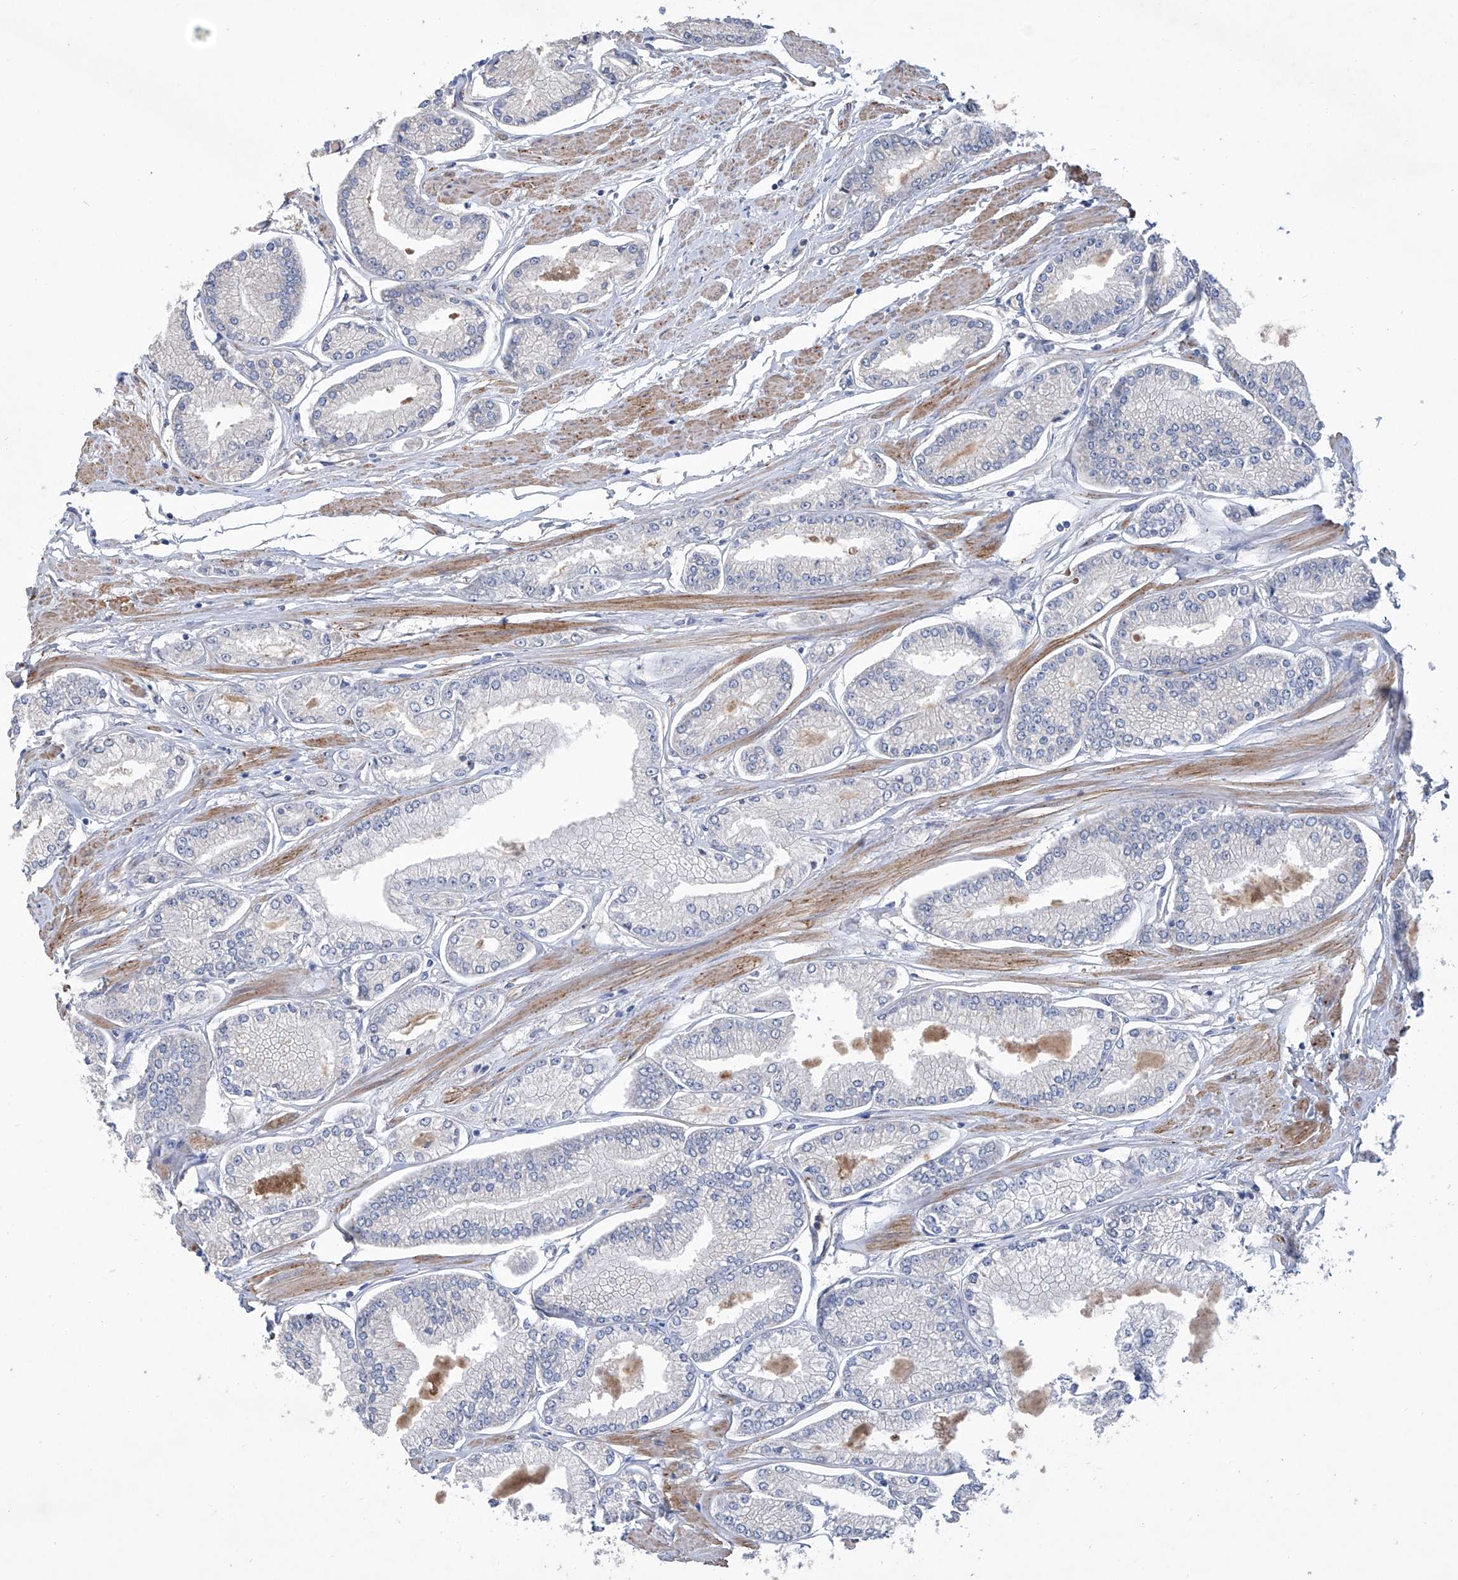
{"staining": {"intensity": "negative", "quantity": "none", "location": "none"}, "tissue": "prostate cancer", "cell_type": "Tumor cells", "image_type": "cancer", "snomed": [{"axis": "morphology", "description": "Adenocarcinoma, Low grade"}, {"axis": "topography", "description": "Prostate"}], "caption": "The photomicrograph demonstrates no significant staining in tumor cells of prostate cancer (adenocarcinoma (low-grade)).", "gene": "GPT", "patient": {"sex": "male", "age": 52}}